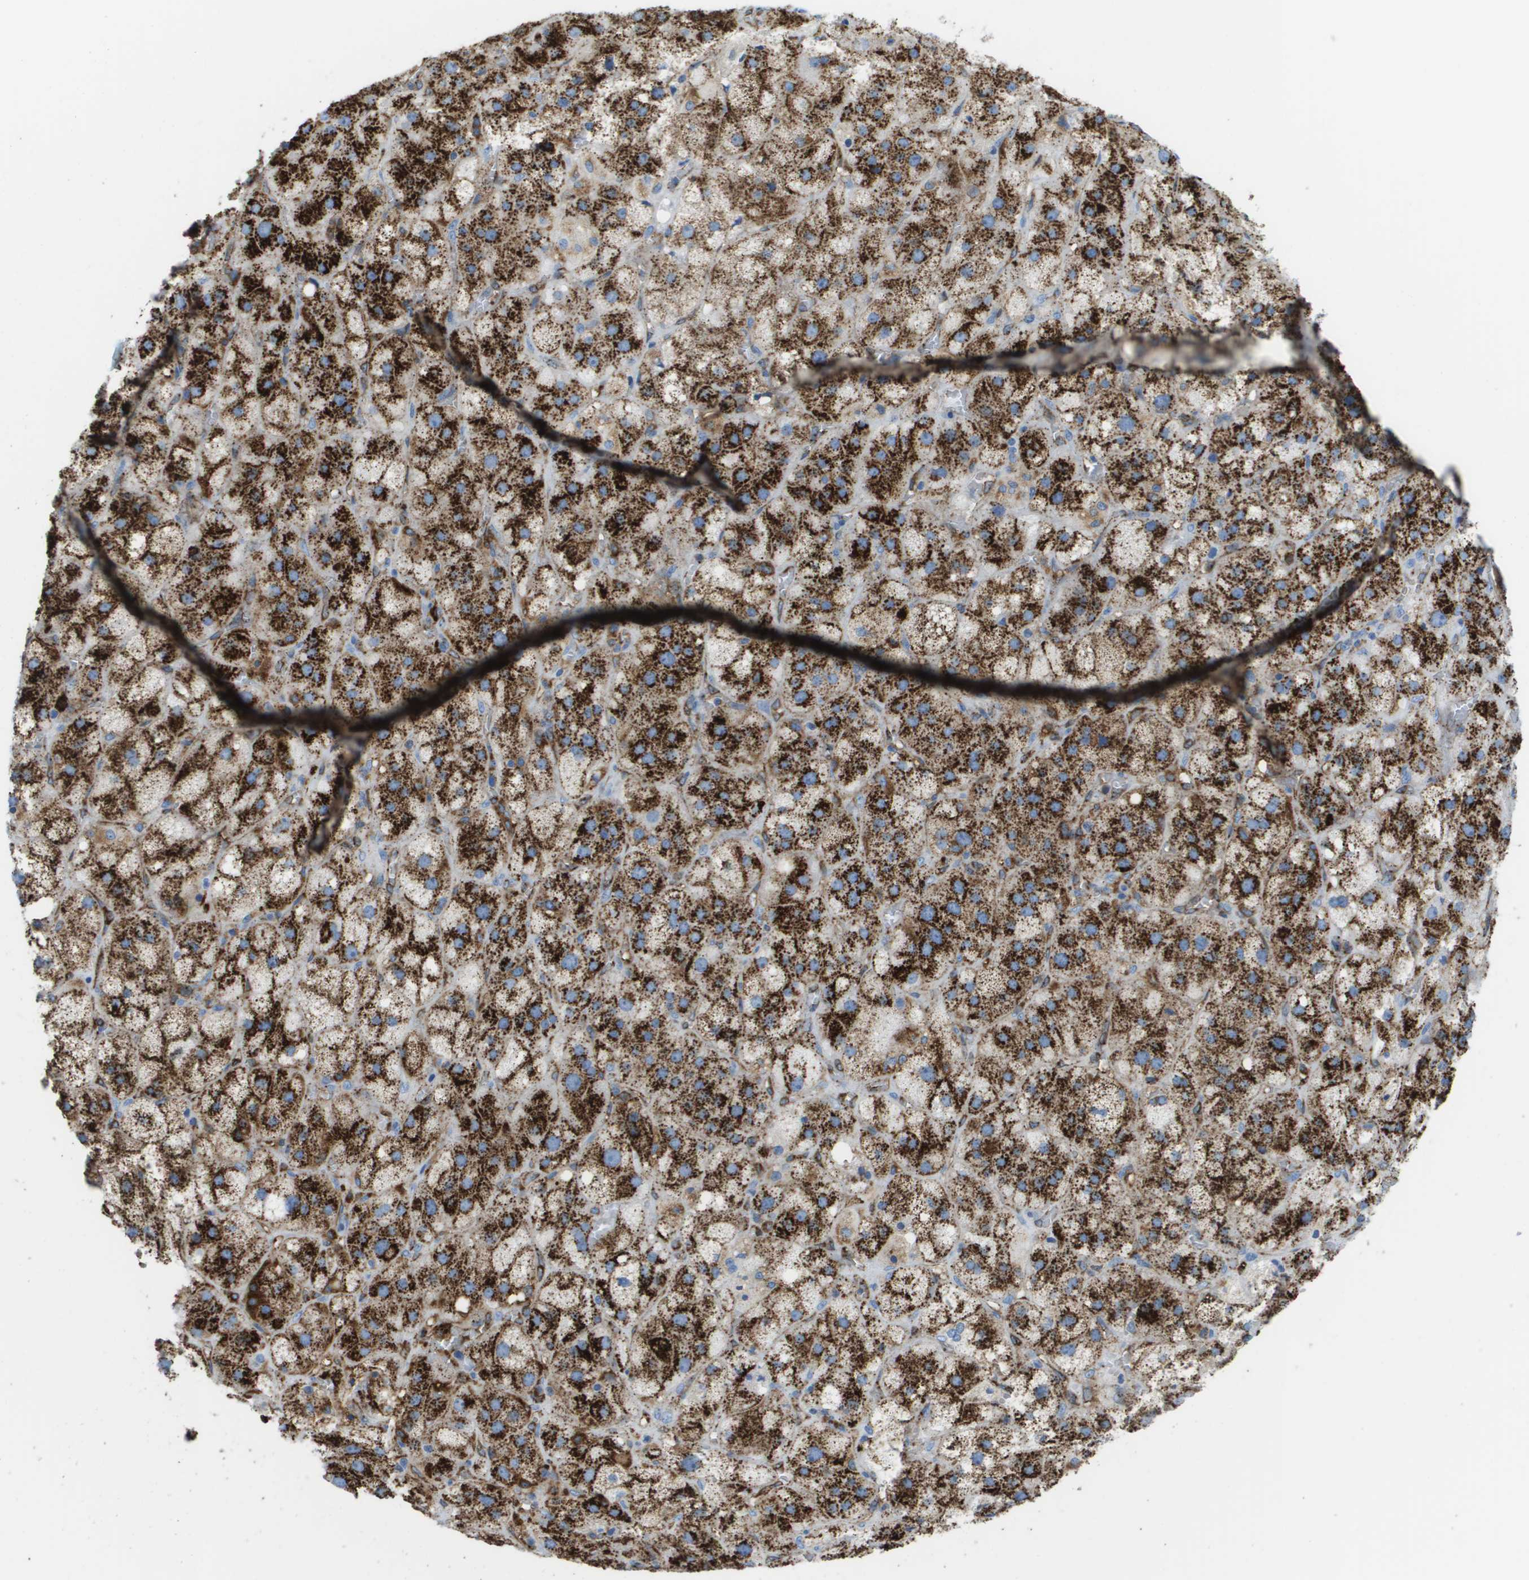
{"staining": {"intensity": "strong", "quantity": ">75%", "location": "cytoplasmic/membranous"}, "tissue": "adrenal gland", "cell_type": "Glandular cells", "image_type": "normal", "snomed": [{"axis": "morphology", "description": "Normal tissue, NOS"}, {"axis": "topography", "description": "Adrenal gland"}], "caption": "Immunohistochemistry micrograph of unremarkable adrenal gland stained for a protein (brown), which exhibits high levels of strong cytoplasmic/membranous positivity in approximately >75% of glandular cells.", "gene": "PRCP", "patient": {"sex": "female", "age": 47}}